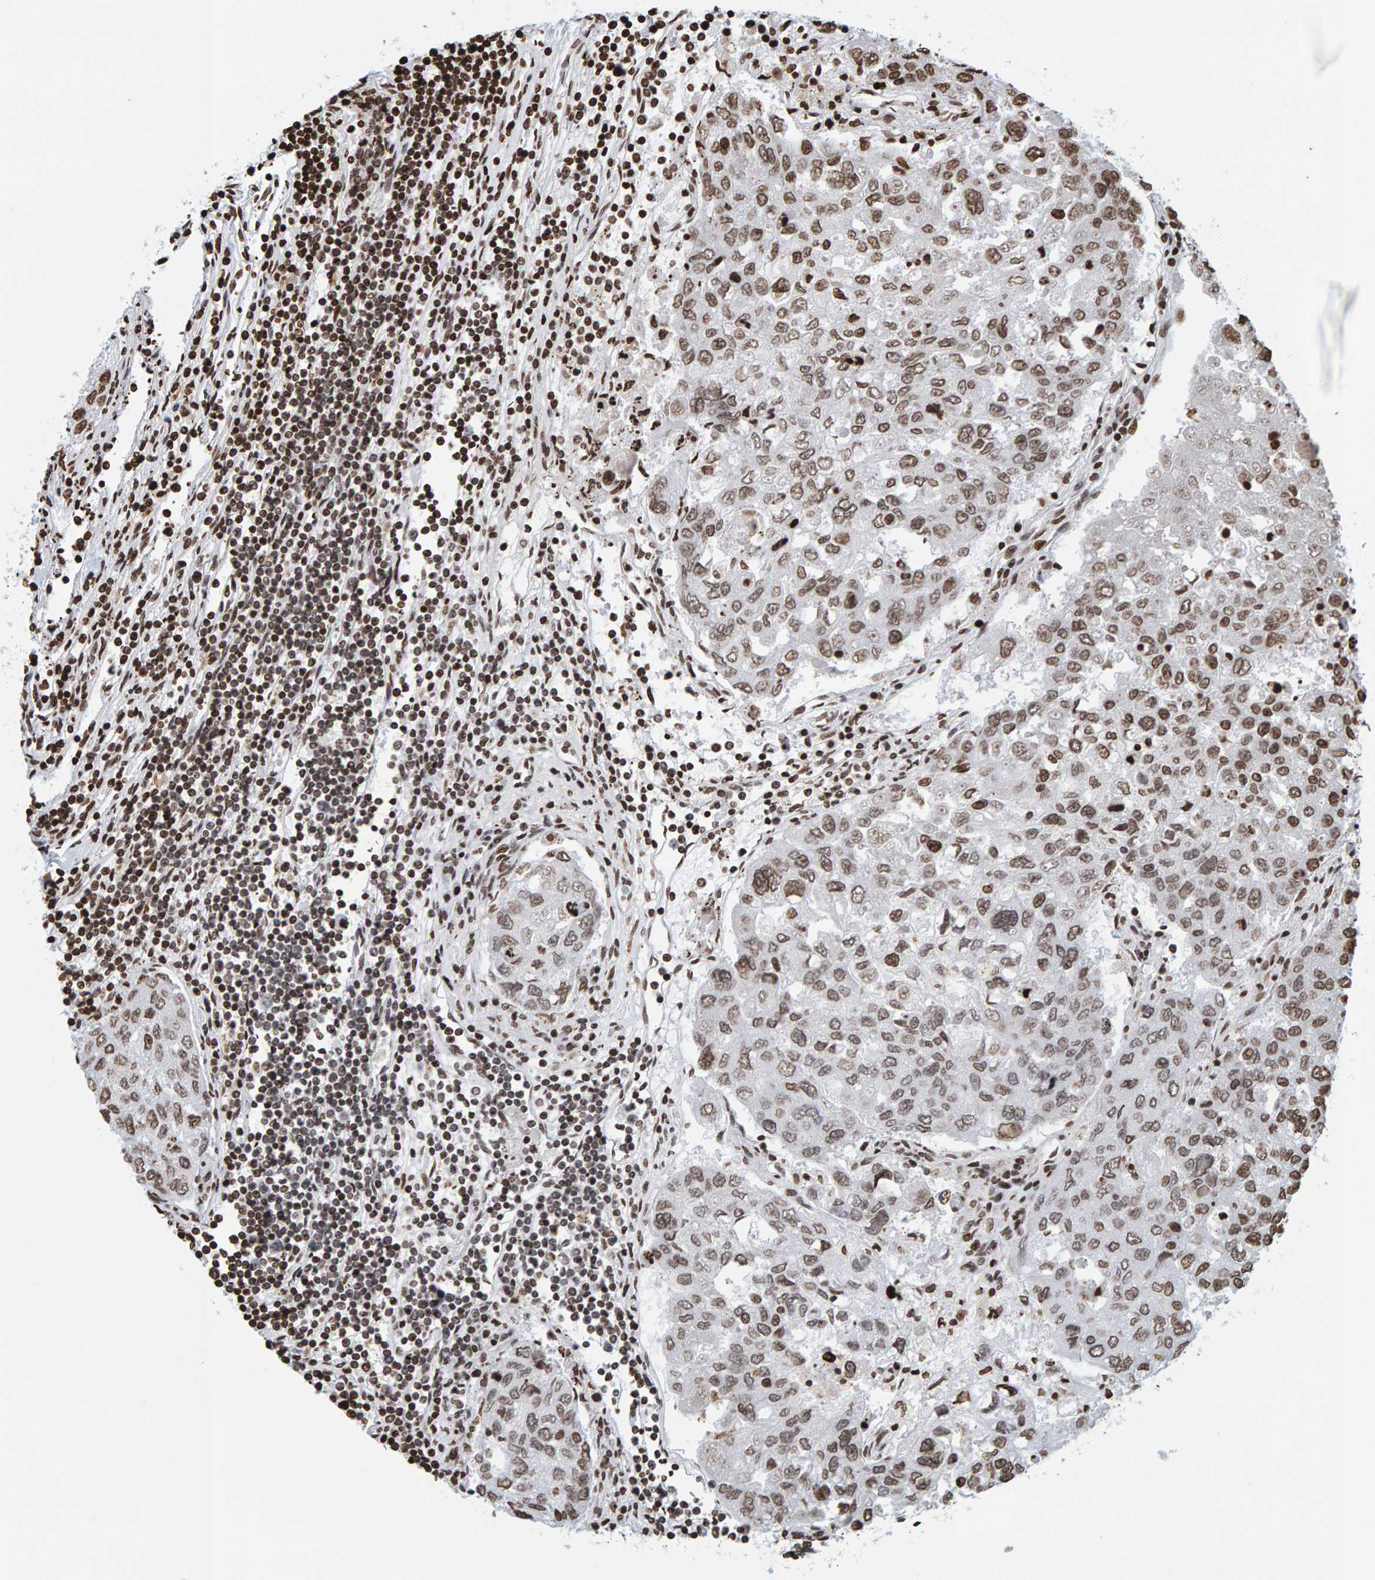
{"staining": {"intensity": "moderate", "quantity": ">75%", "location": "cytoplasmic/membranous,nuclear"}, "tissue": "urothelial cancer", "cell_type": "Tumor cells", "image_type": "cancer", "snomed": [{"axis": "morphology", "description": "Urothelial carcinoma, High grade"}, {"axis": "topography", "description": "Lymph node"}, {"axis": "topography", "description": "Urinary bladder"}], "caption": "Urothelial cancer stained with immunohistochemistry shows moderate cytoplasmic/membranous and nuclear positivity in about >75% of tumor cells.", "gene": "BRF2", "patient": {"sex": "male", "age": 51}}